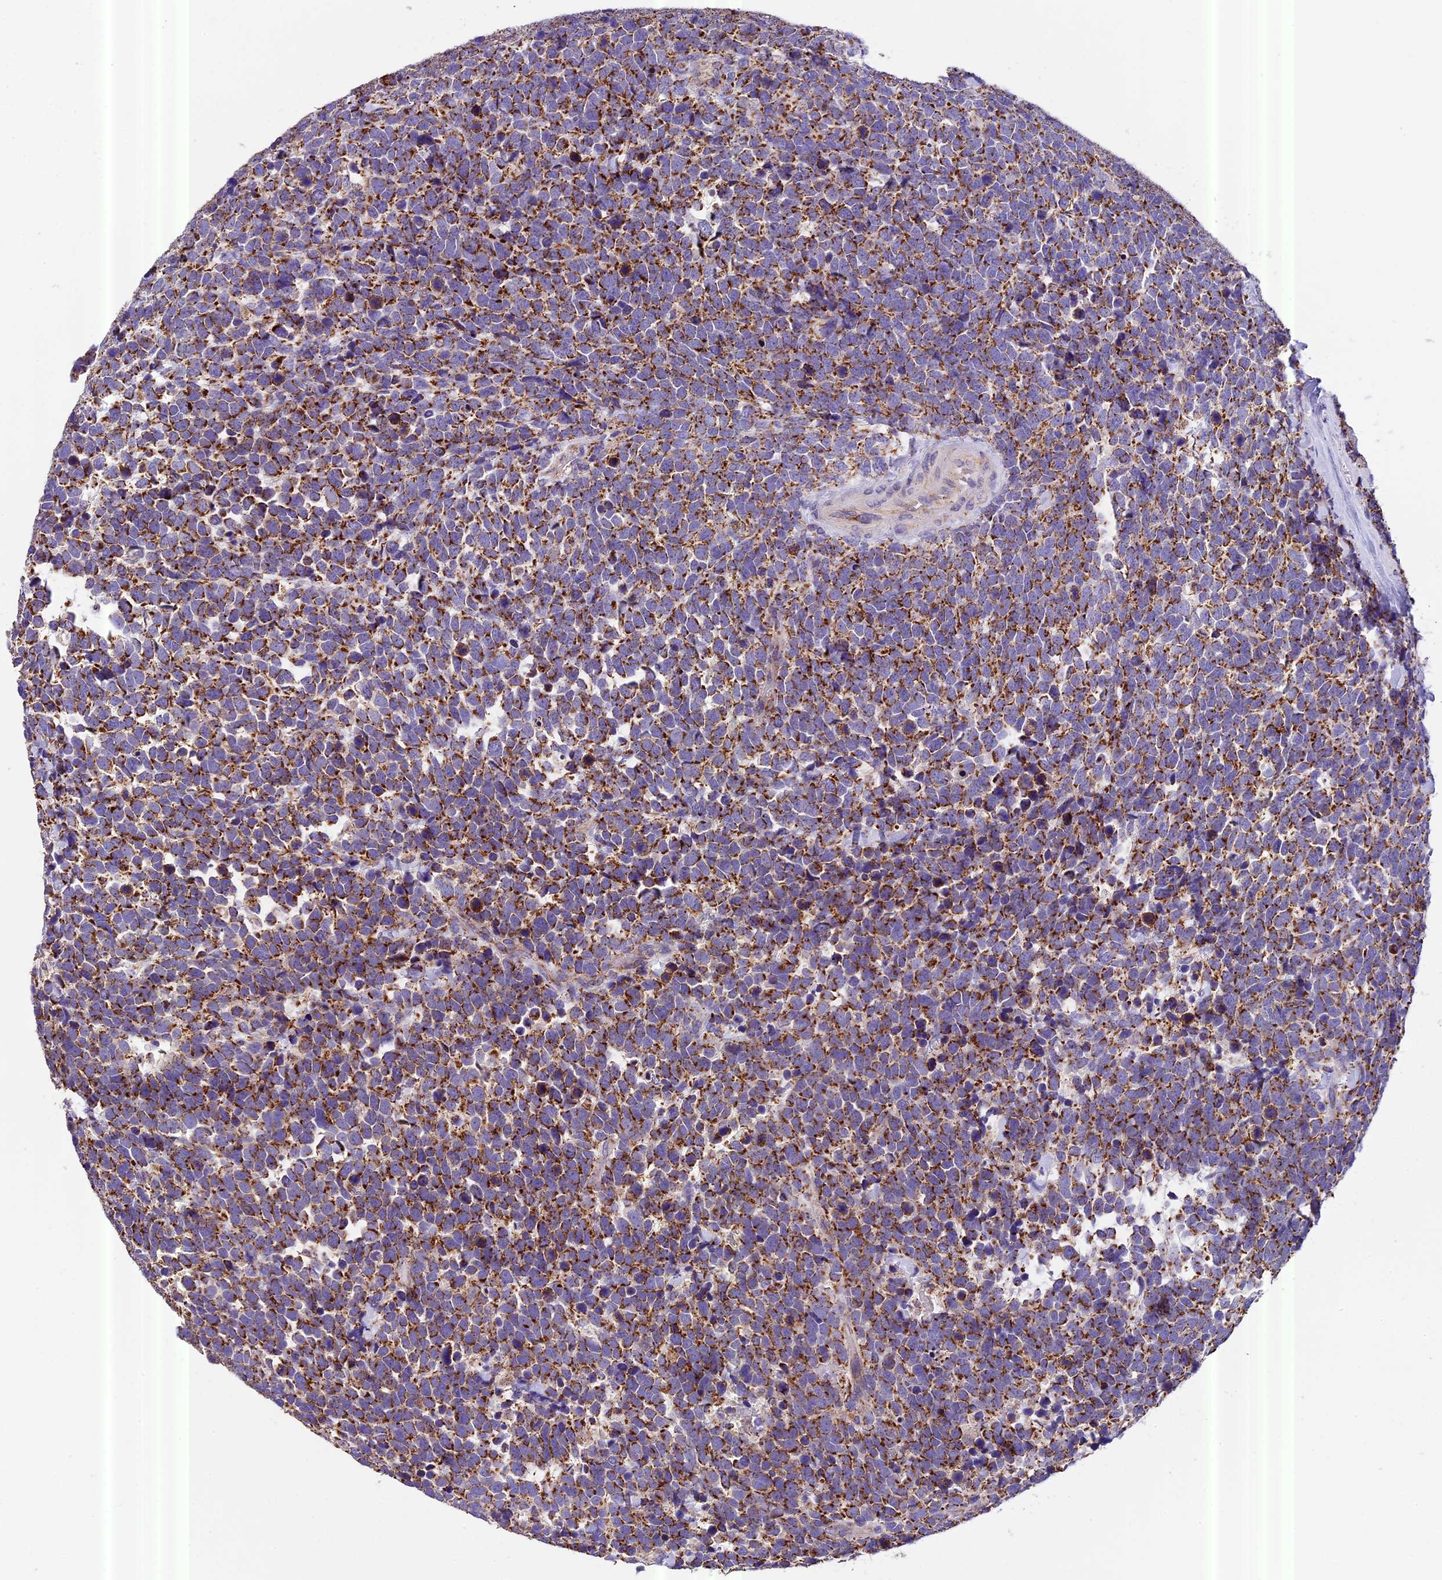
{"staining": {"intensity": "strong", "quantity": ">75%", "location": "cytoplasmic/membranous"}, "tissue": "urothelial cancer", "cell_type": "Tumor cells", "image_type": "cancer", "snomed": [{"axis": "morphology", "description": "Urothelial carcinoma, High grade"}, {"axis": "topography", "description": "Urinary bladder"}], "caption": "Urothelial cancer was stained to show a protein in brown. There is high levels of strong cytoplasmic/membranous staining in about >75% of tumor cells.", "gene": "MGME1", "patient": {"sex": "female", "age": 82}}